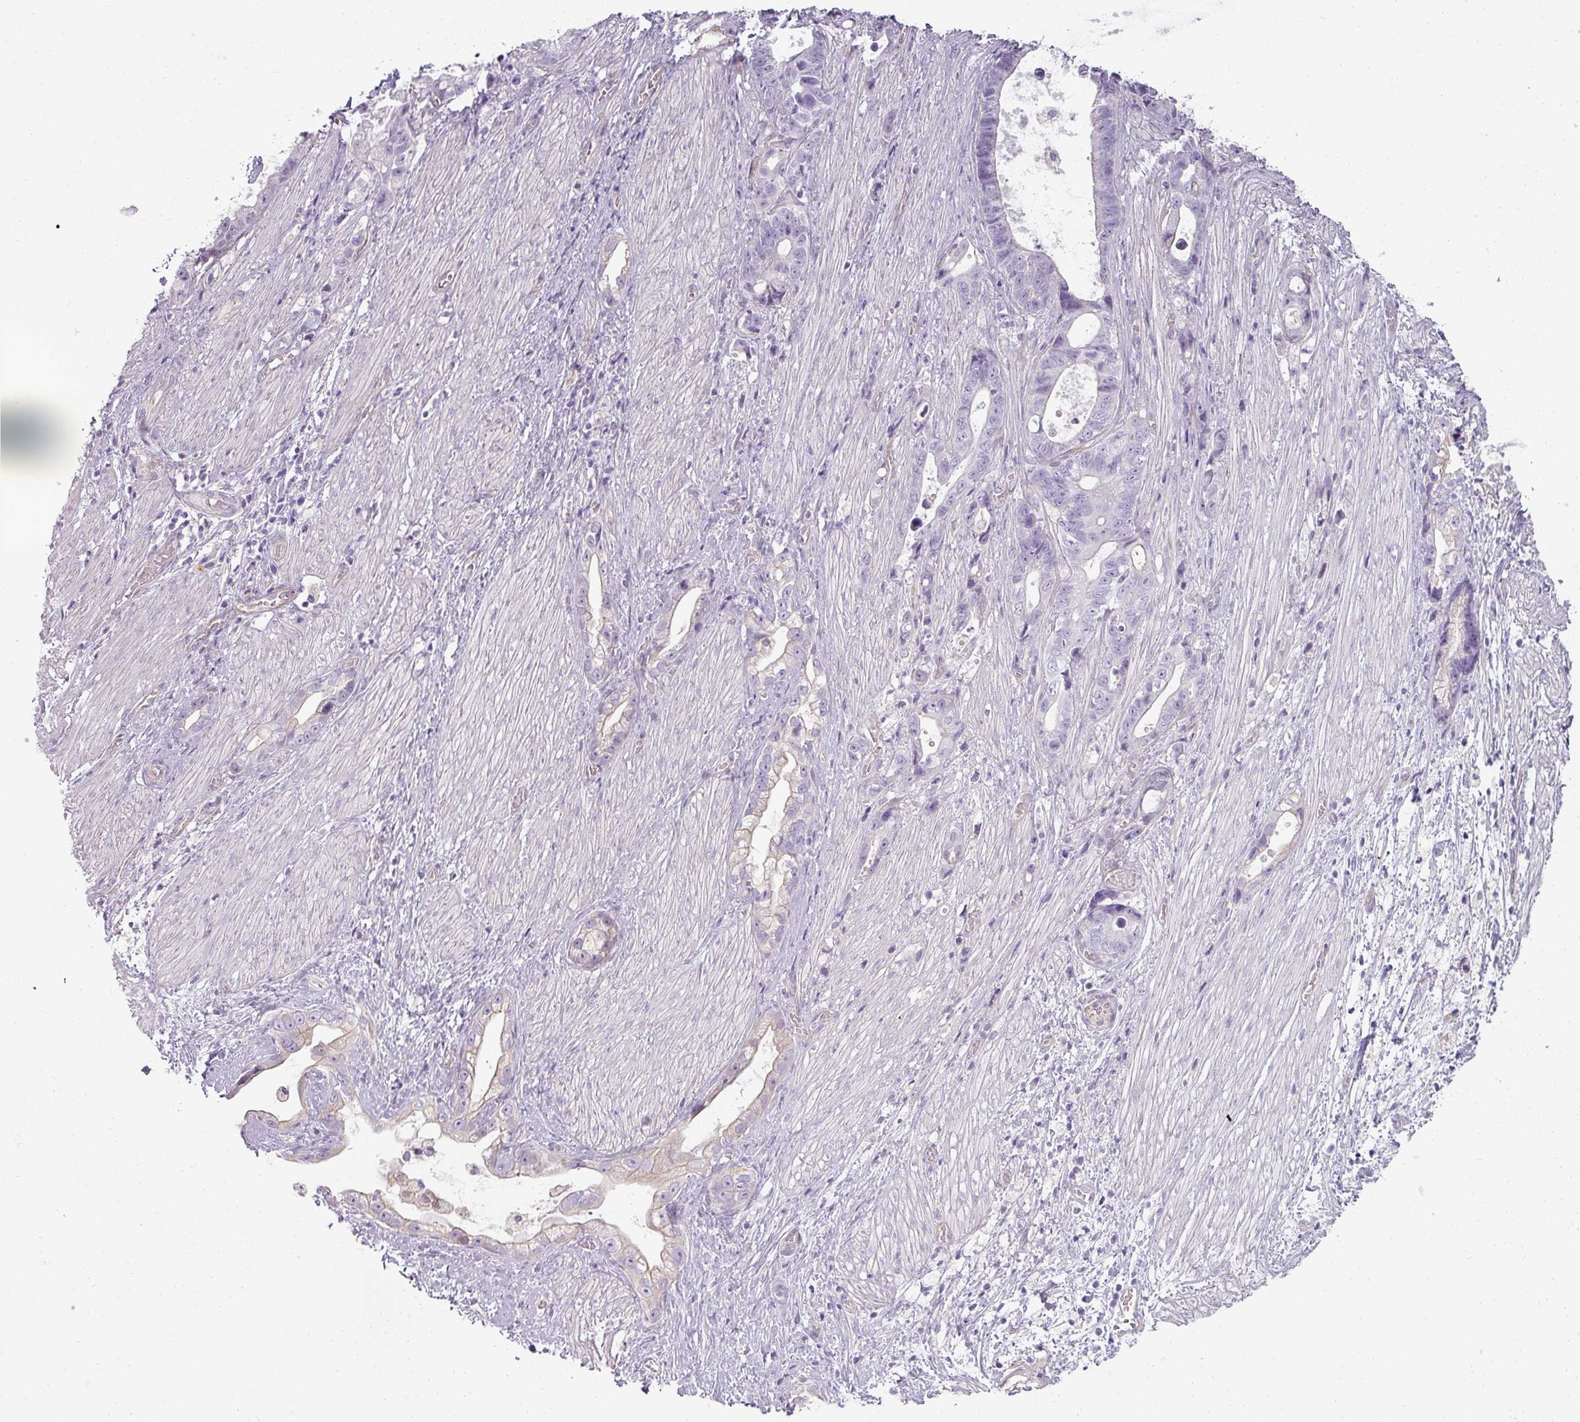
{"staining": {"intensity": "negative", "quantity": "none", "location": "none"}, "tissue": "stomach cancer", "cell_type": "Tumor cells", "image_type": "cancer", "snomed": [{"axis": "morphology", "description": "Adenocarcinoma, NOS"}, {"axis": "topography", "description": "Stomach"}], "caption": "Immunohistochemical staining of human stomach cancer shows no significant staining in tumor cells.", "gene": "ASB1", "patient": {"sex": "male", "age": 55}}